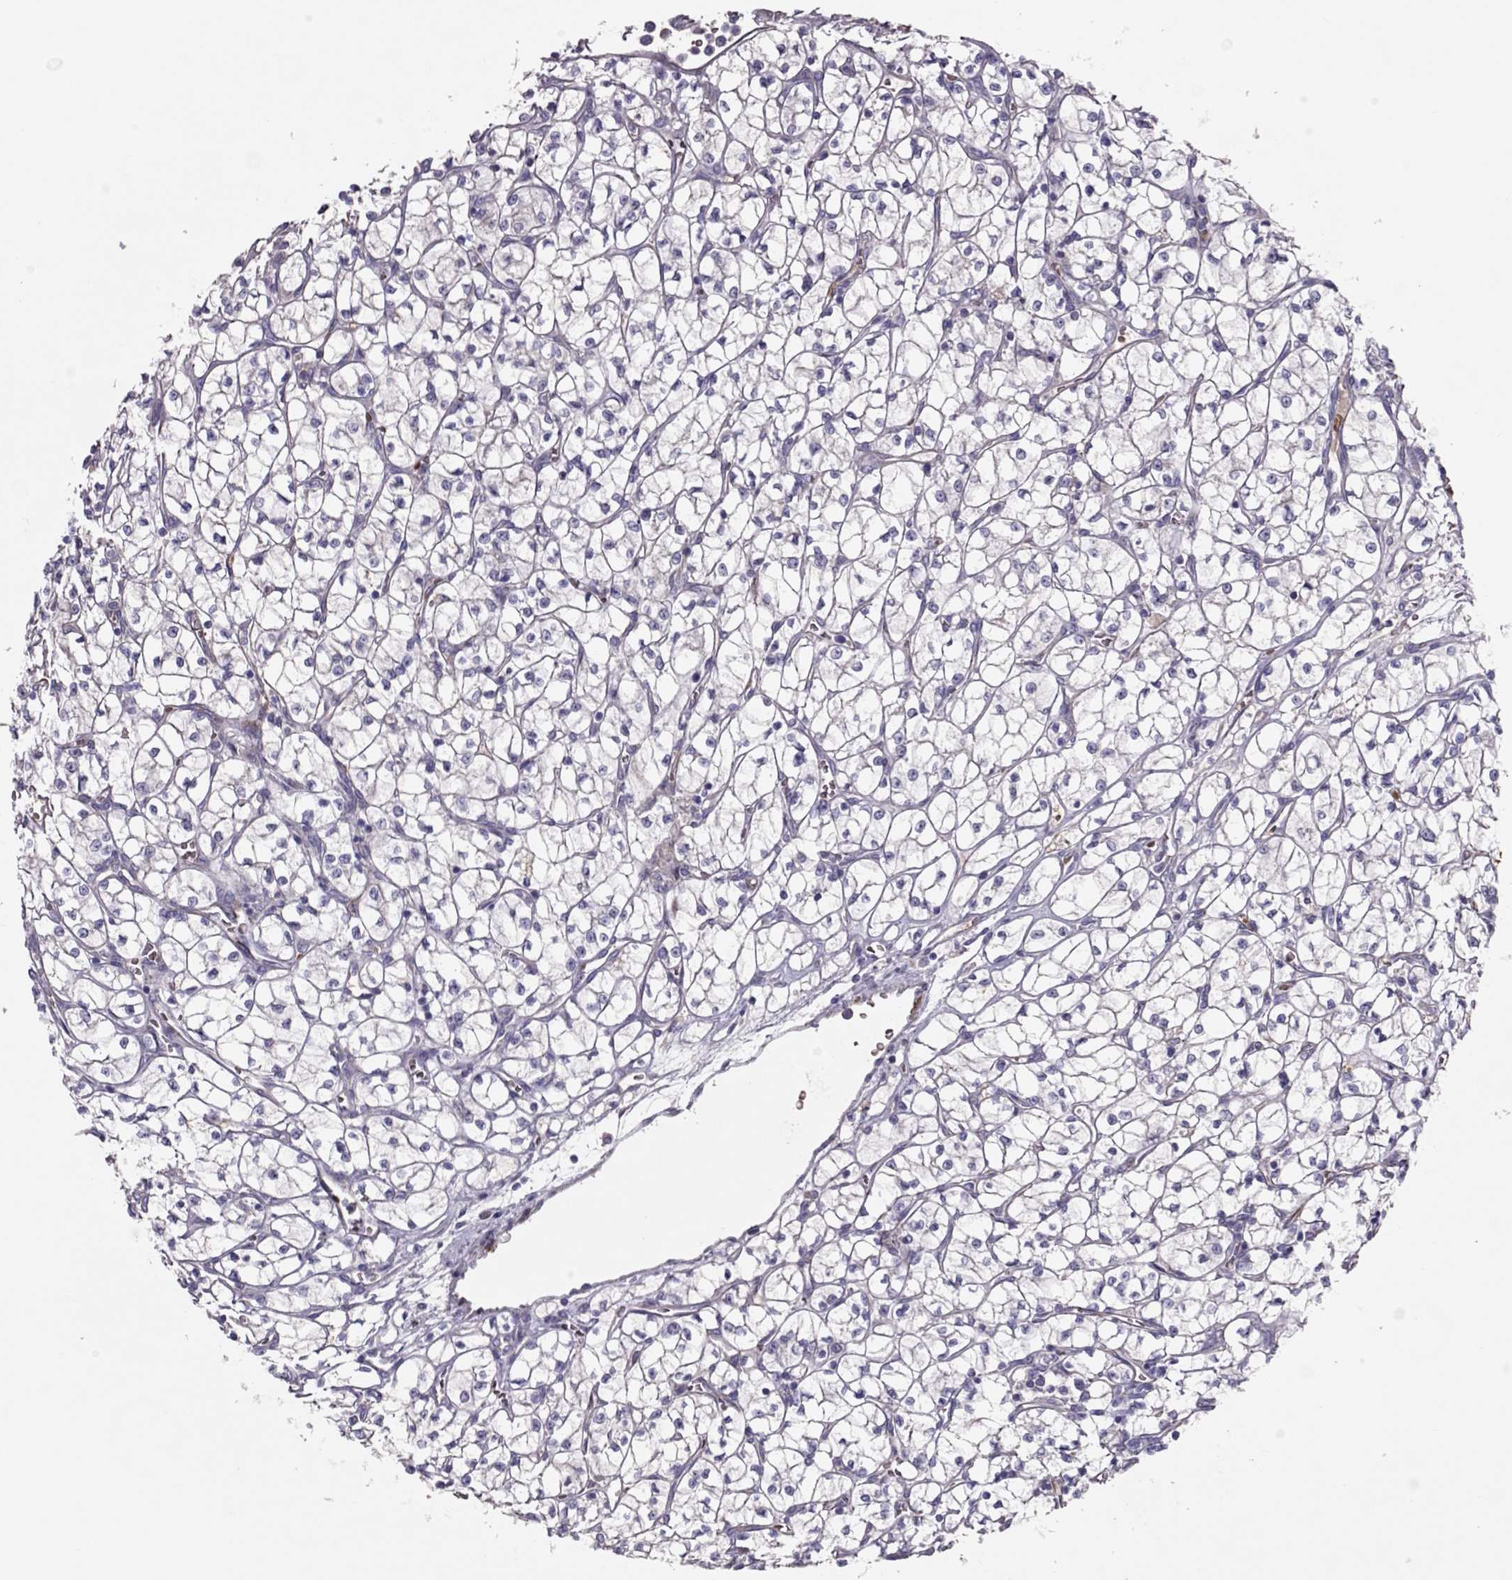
{"staining": {"intensity": "negative", "quantity": "none", "location": "none"}, "tissue": "renal cancer", "cell_type": "Tumor cells", "image_type": "cancer", "snomed": [{"axis": "morphology", "description": "Adenocarcinoma, NOS"}, {"axis": "topography", "description": "Kidney"}], "caption": "Tumor cells show no significant staining in renal cancer (adenocarcinoma).", "gene": "RHD", "patient": {"sex": "female", "age": 64}}